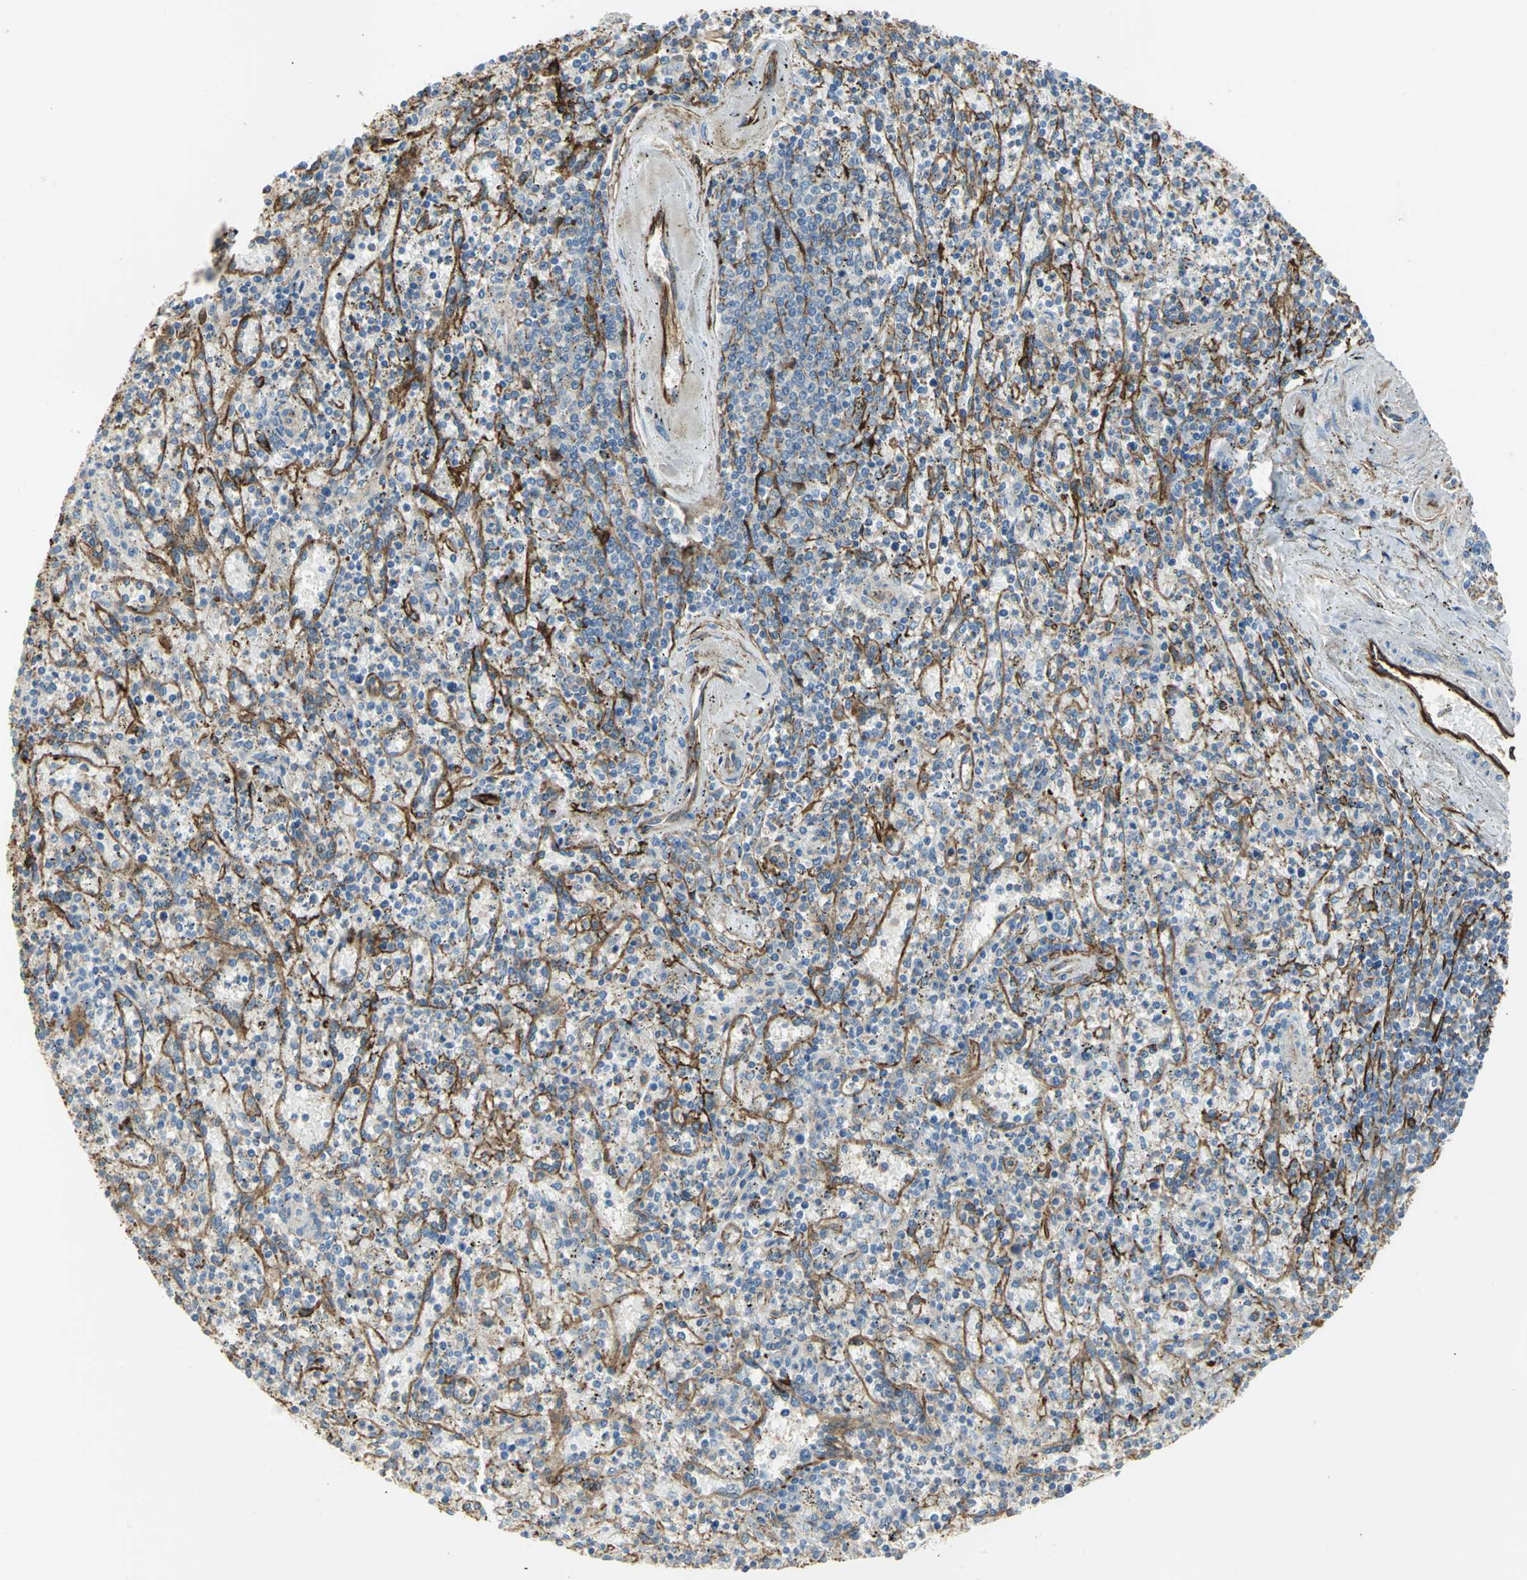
{"staining": {"intensity": "negative", "quantity": "none", "location": "none"}, "tissue": "spleen", "cell_type": "Cells in red pulp", "image_type": "normal", "snomed": [{"axis": "morphology", "description": "Normal tissue, NOS"}, {"axis": "topography", "description": "Spleen"}], "caption": "The immunohistochemistry (IHC) histopathology image has no significant positivity in cells in red pulp of spleen.", "gene": "FLNB", "patient": {"sex": "male", "age": 72}}